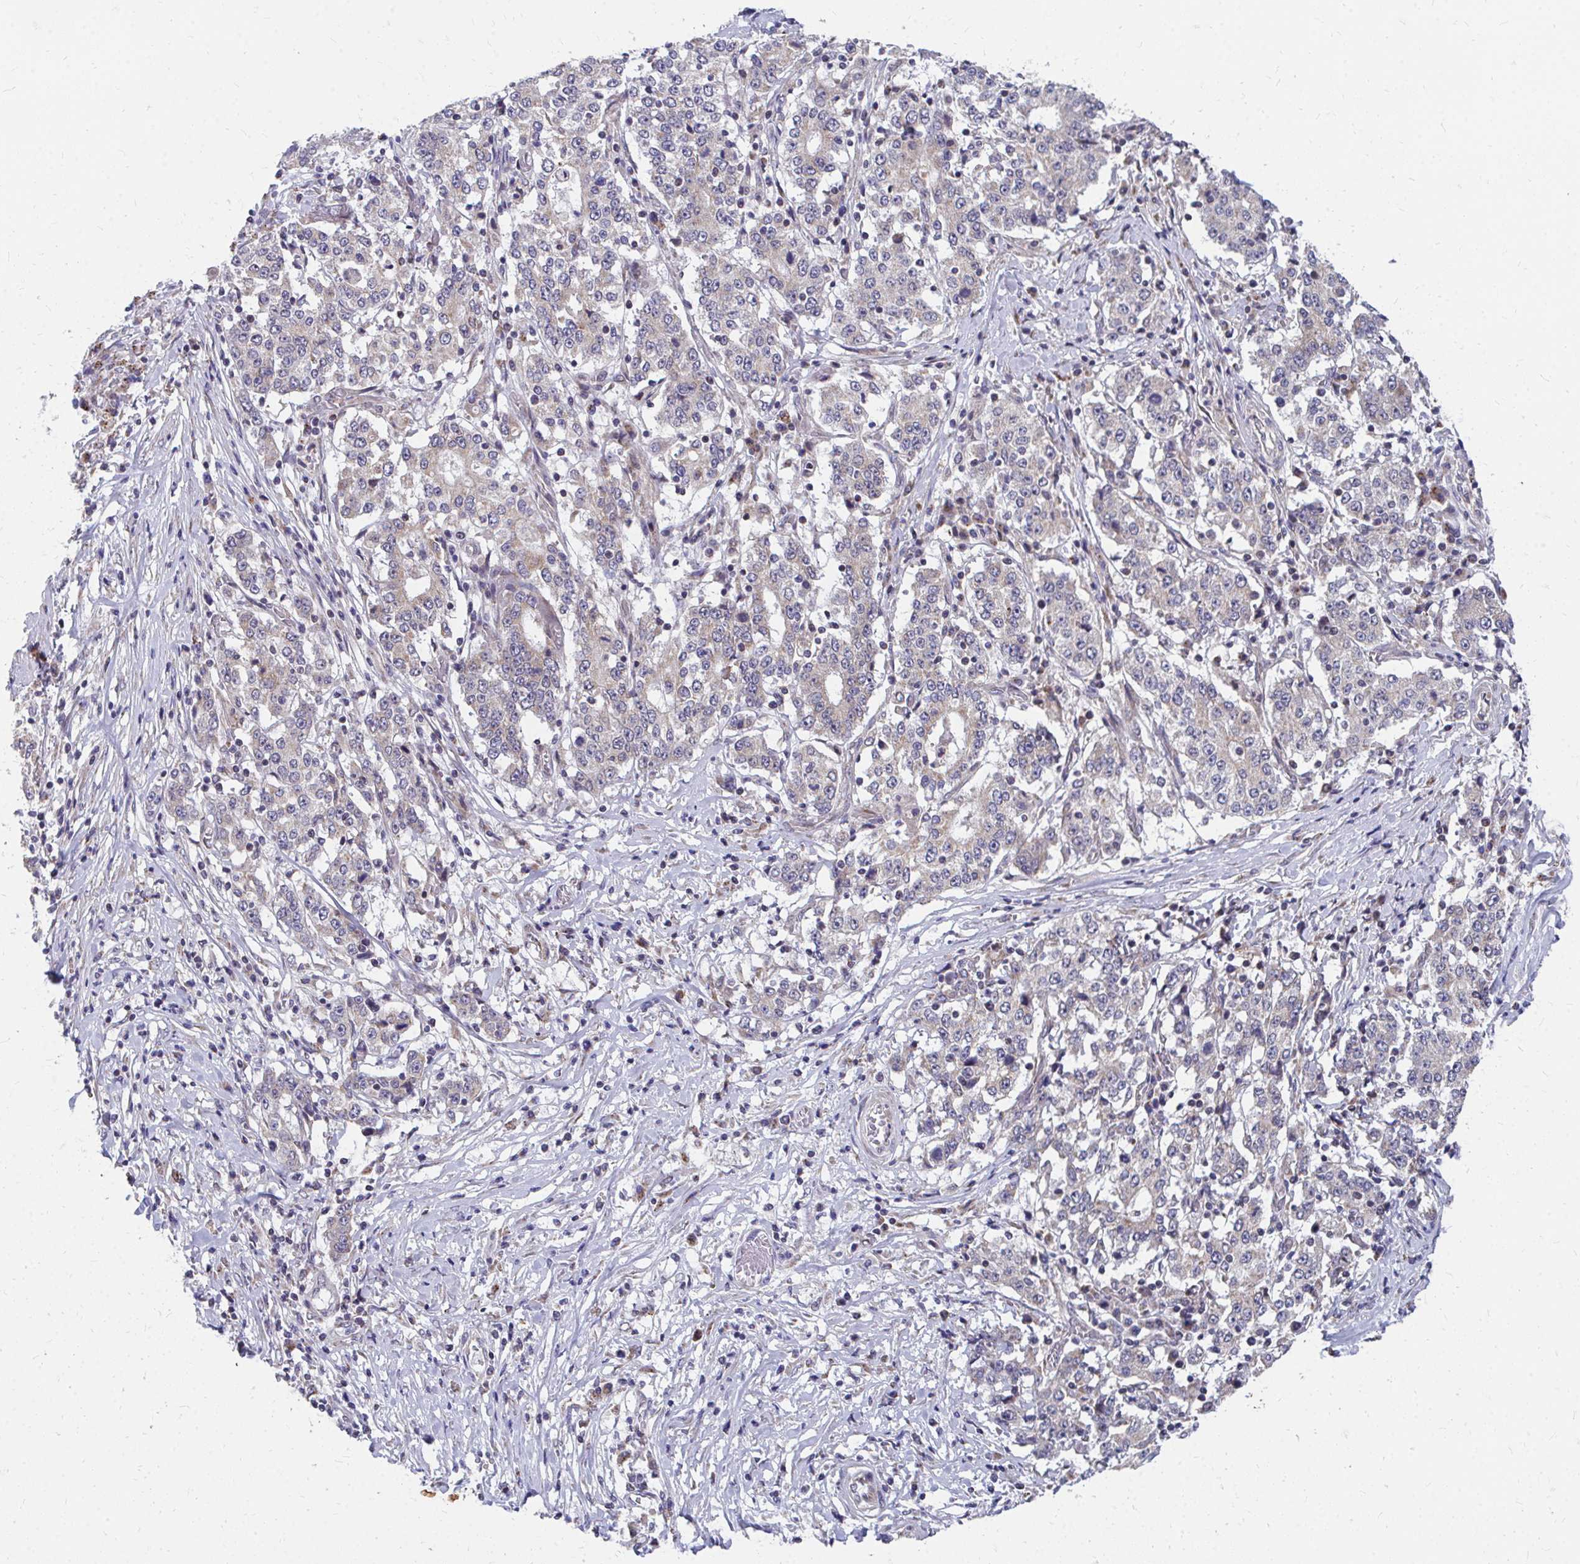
{"staining": {"intensity": "negative", "quantity": "none", "location": "none"}, "tissue": "stomach cancer", "cell_type": "Tumor cells", "image_type": "cancer", "snomed": [{"axis": "morphology", "description": "Adenocarcinoma, NOS"}, {"axis": "topography", "description": "Stomach"}], "caption": "IHC of human stomach cancer (adenocarcinoma) demonstrates no staining in tumor cells.", "gene": "PEX3", "patient": {"sex": "male", "age": 59}}